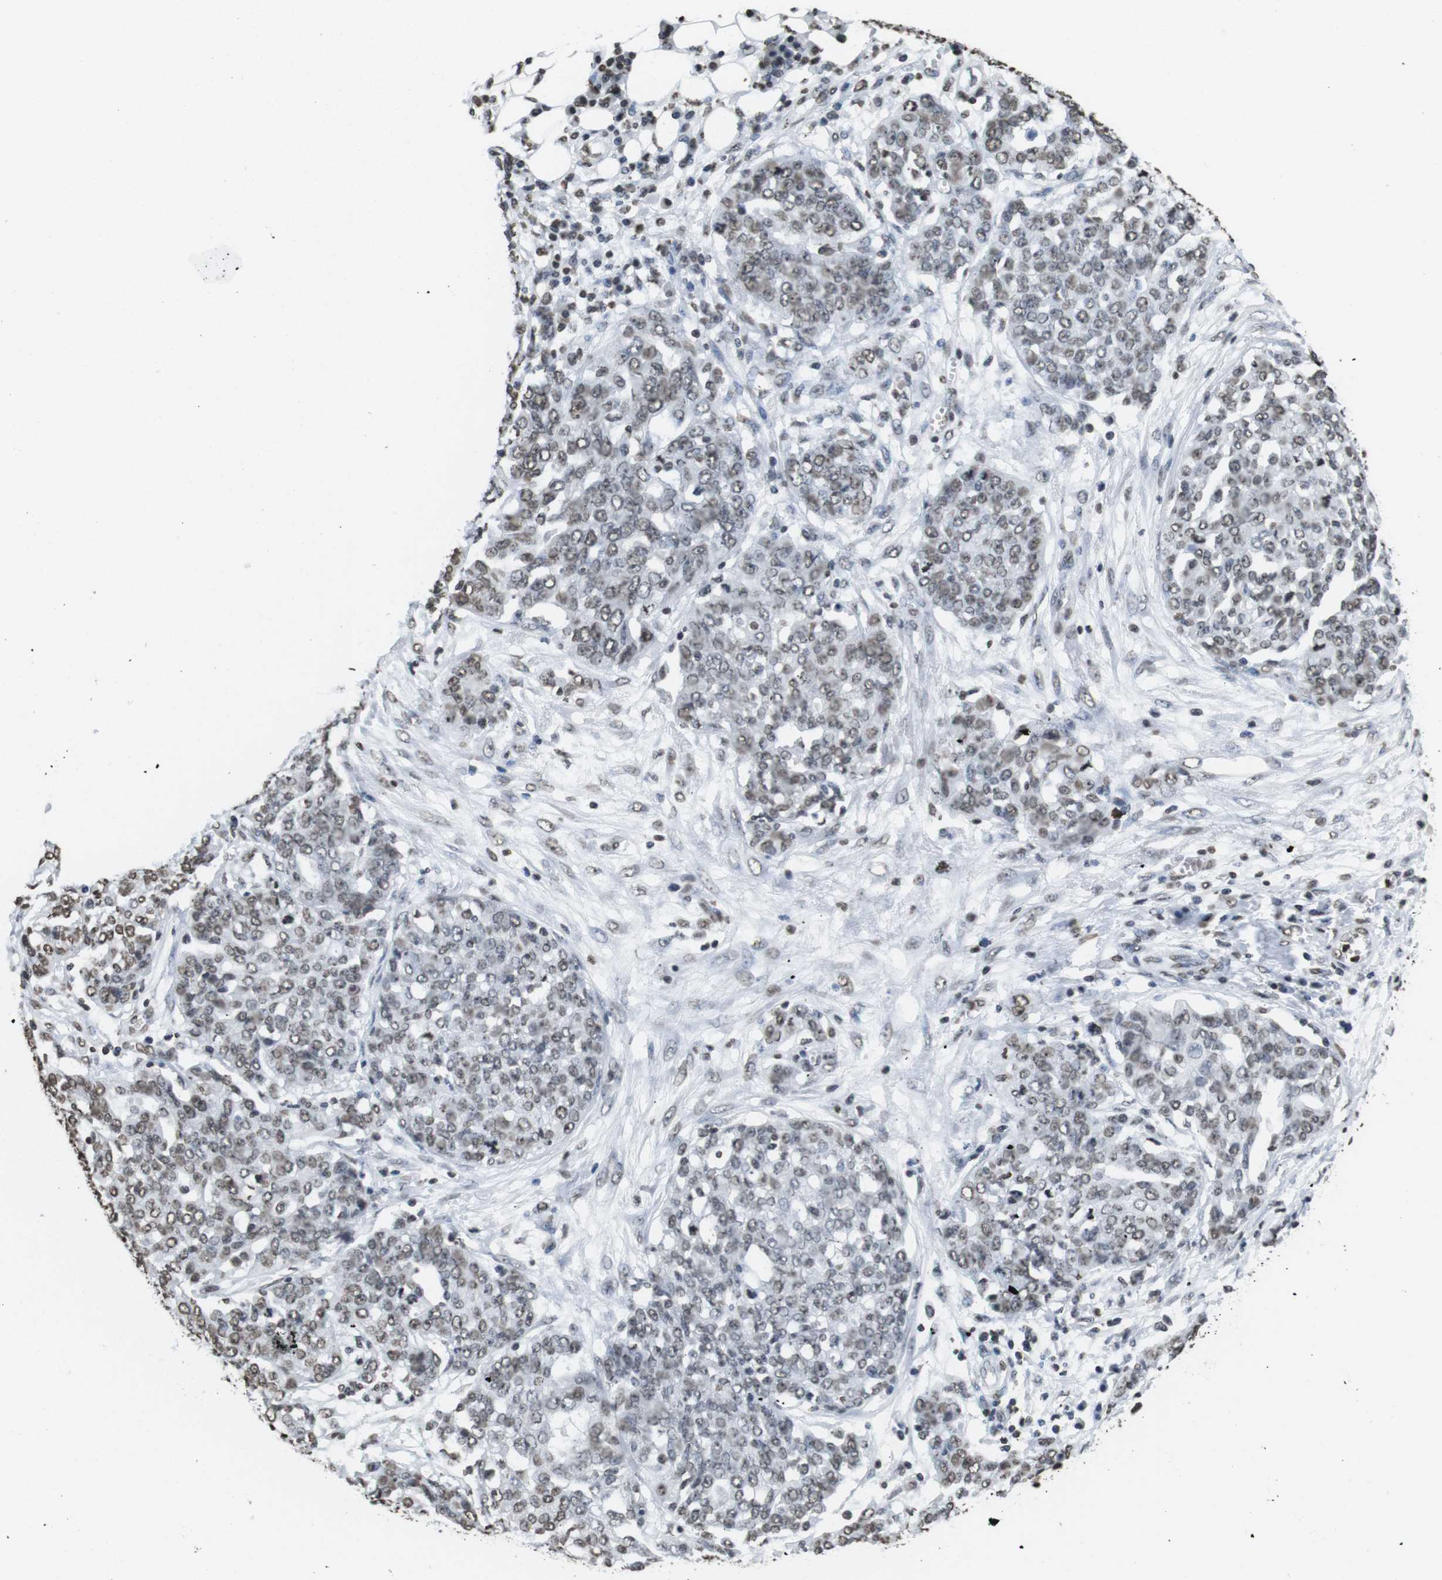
{"staining": {"intensity": "weak", "quantity": "25%-75%", "location": "nuclear"}, "tissue": "ovarian cancer", "cell_type": "Tumor cells", "image_type": "cancer", "snomed": [{"axis": "morphology", "description": "Cystadenocarcinoma, serous, NOS"}, {"axis": "topography", "description": "Soft tissue"}, {"axis": "topography", "description": "Ovary"}], "caption": "The histopathology image displays staining of ovarian serous cystadenocarcinoma, revealing weak nuclear protein positivity (brown color) within tumor cells. The staining was performed using DAB to visualize the protein expression in brown, while the nuclei were stained in blue with hematoxylin (Magnification: 20x).", "gene": "BSX", "patient": {"sex": "female", "age": 57}}